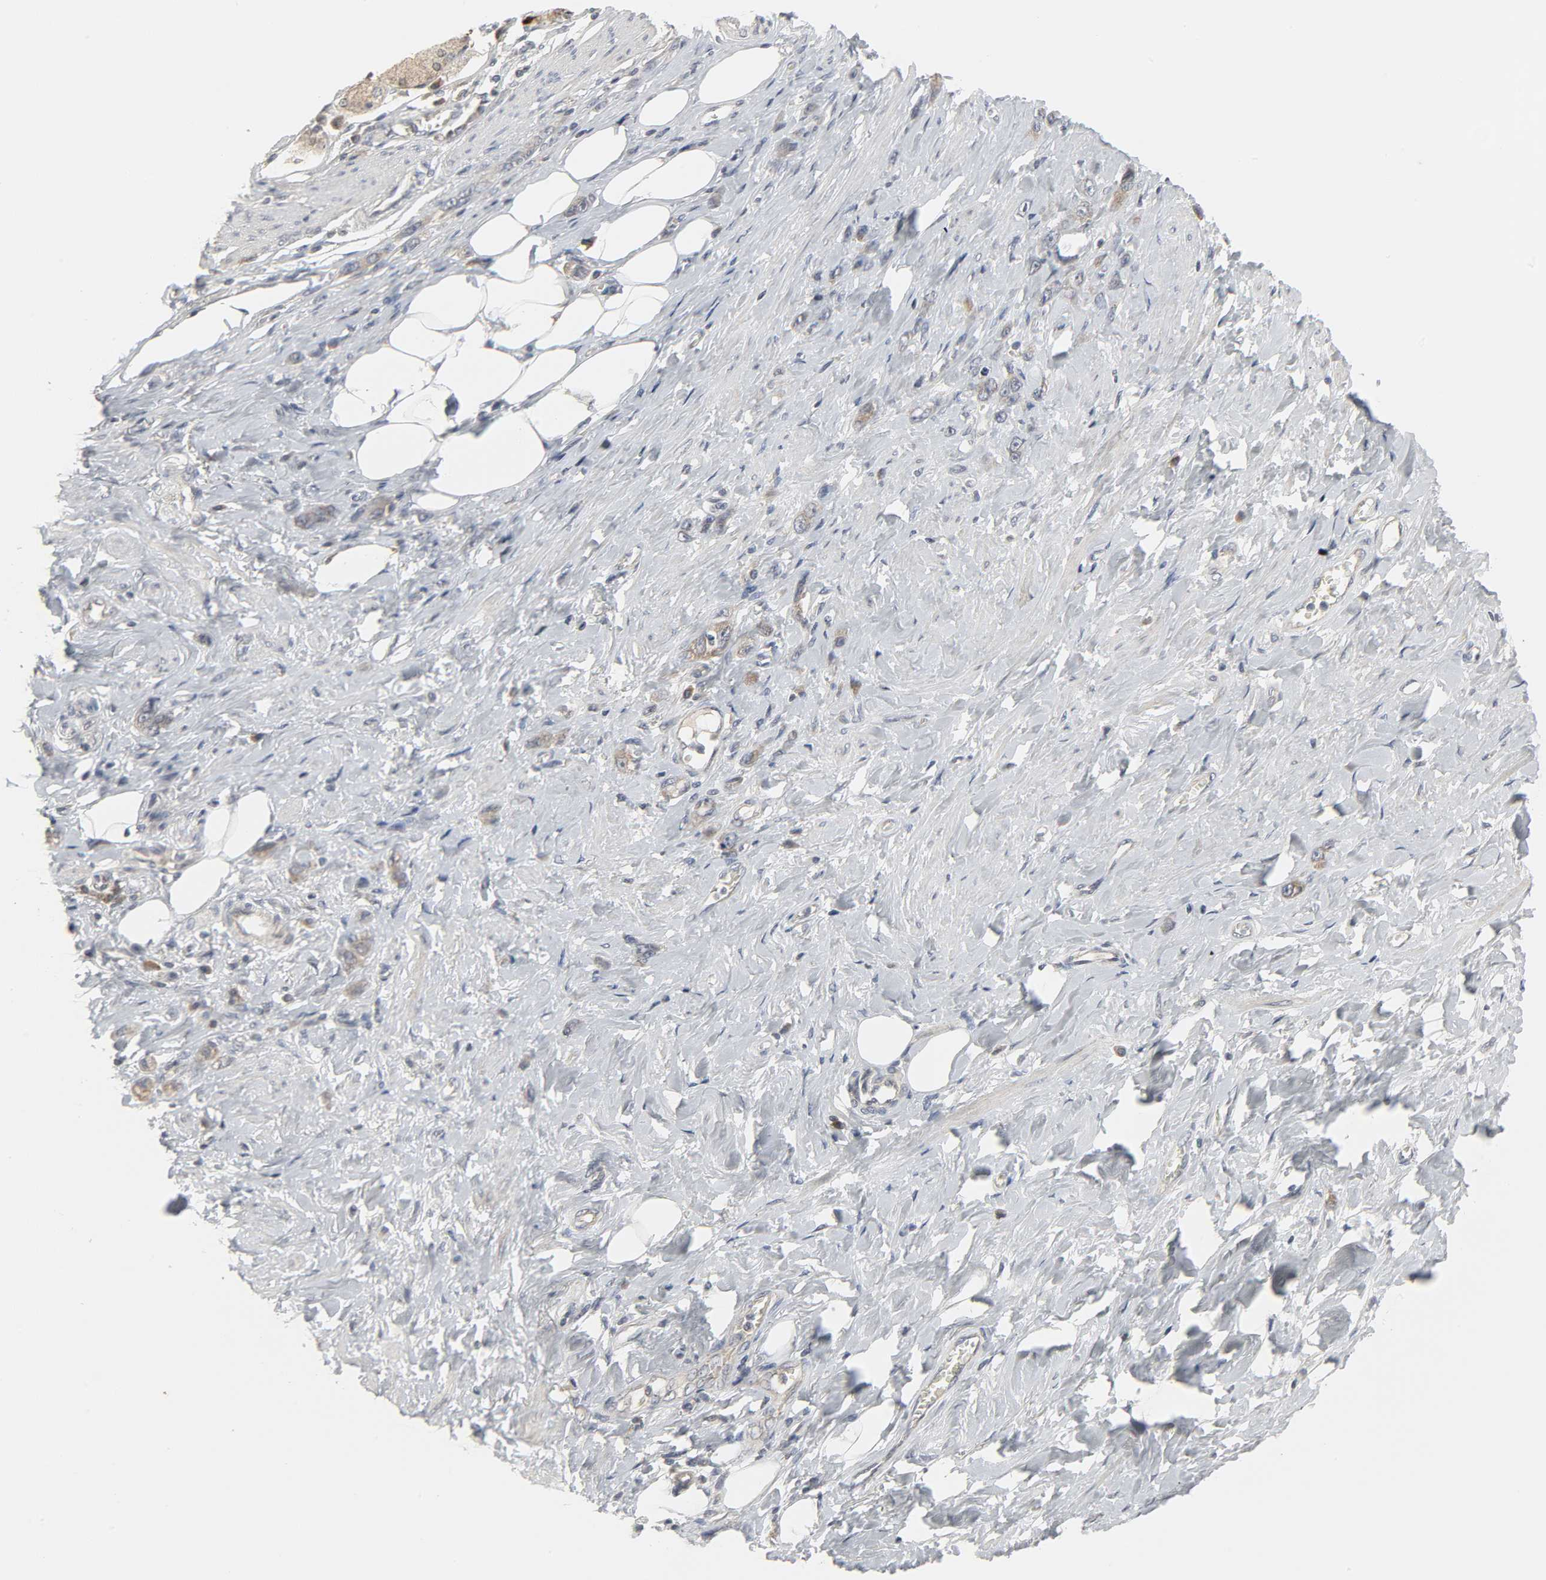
{"staining": {"intensity": "moderate", "quantity": ">75%", "location": "cytoplasmic/membranous"}, "tissue": "stomach cancer", "cell_type": "Tumor cells", "image_type": "cancer", "snomed": [{"axis": "morphology", "description": "Adenocarcinoma, NOS"}, {"axis": "topography", "description": "Stomach"}], "caption": "Adenocarcinoma (stomach) tissue displays moderate cytoplasmic/membranous expression in approximately >75% of tumor cells, visualized by immunohistochemistry.", "gene": "CLIP1", "patient": {"sex": "male", "age": 82}}